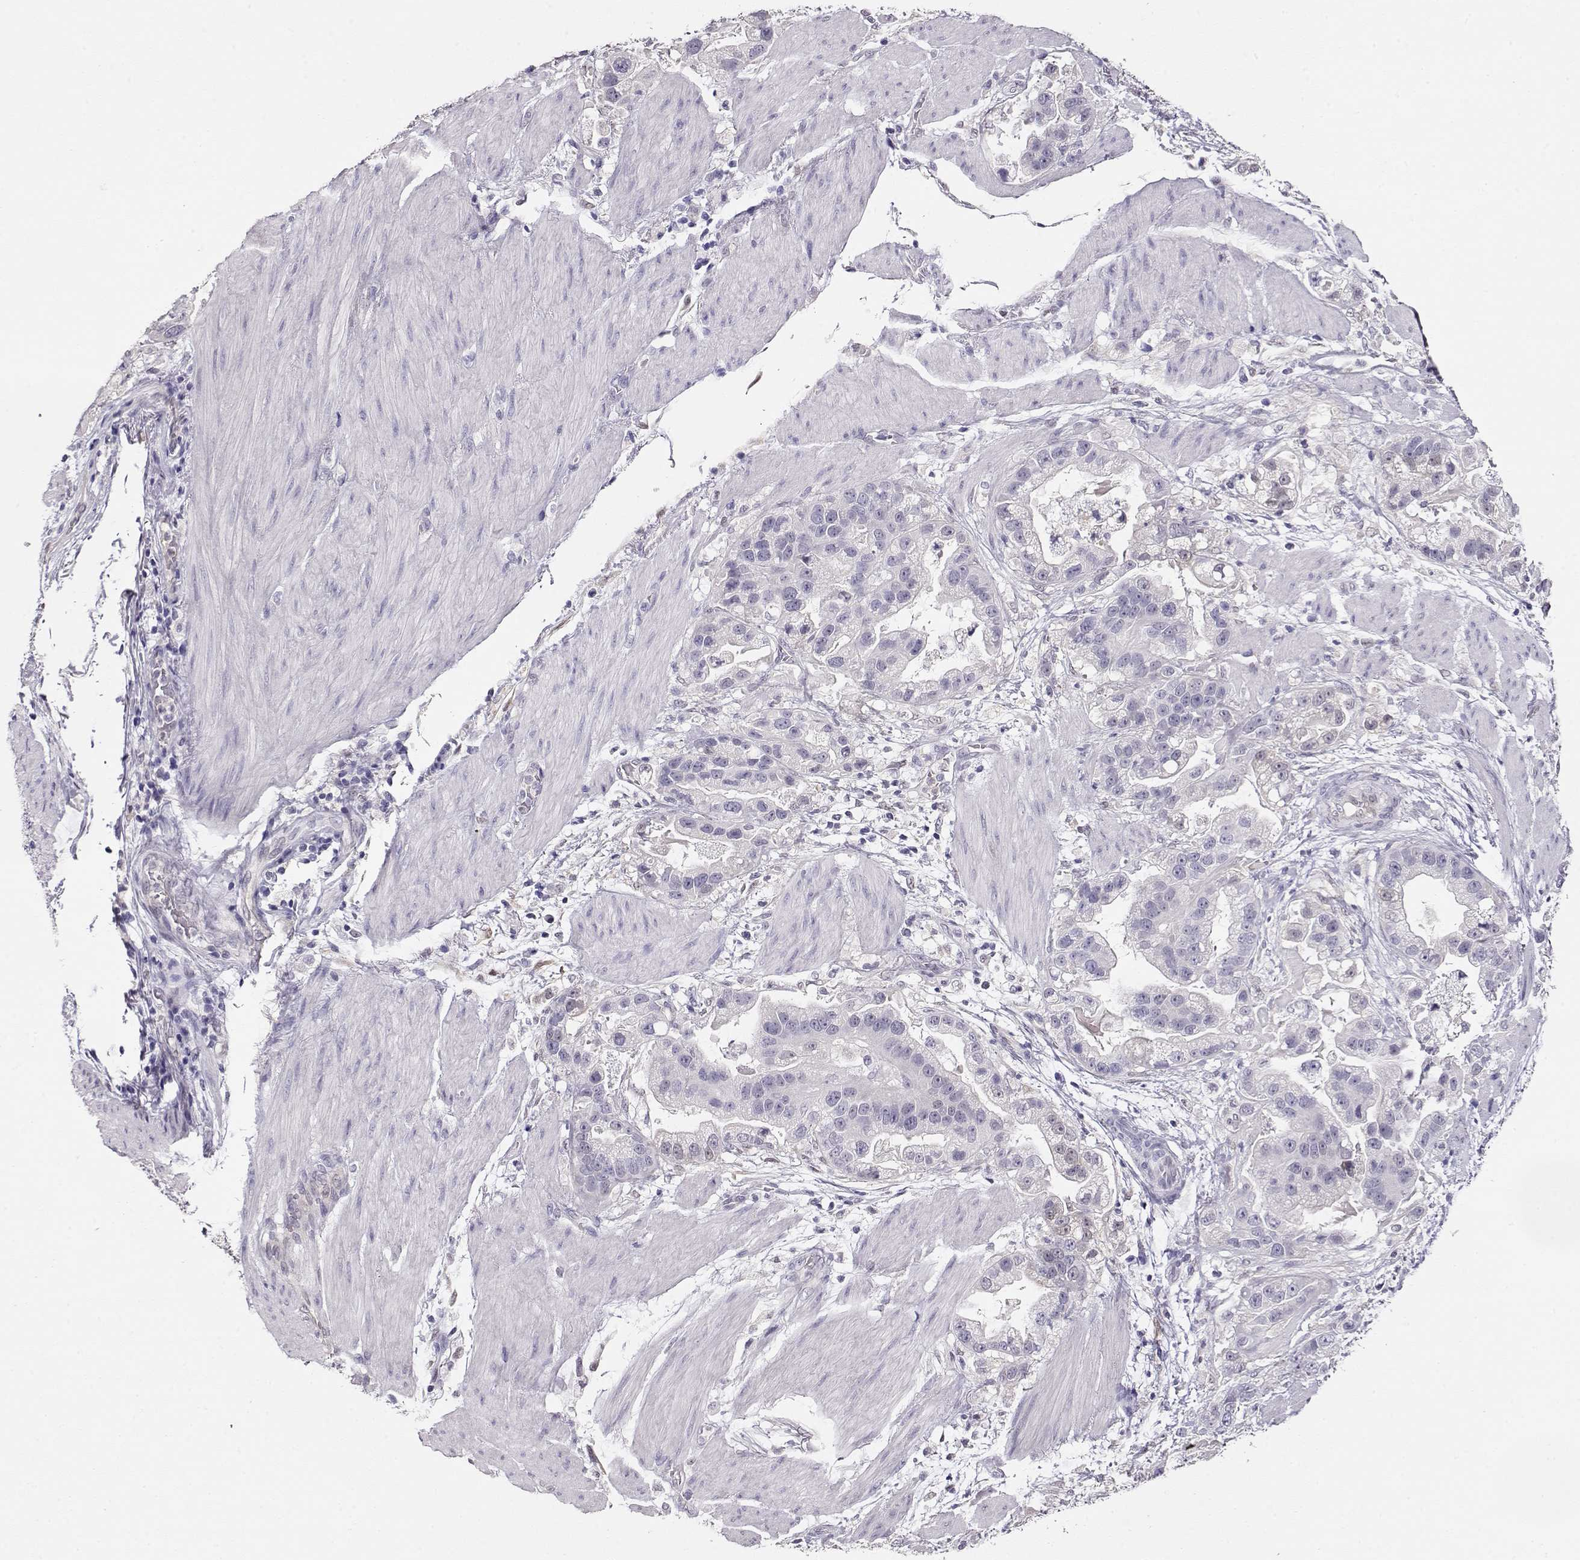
{"staining": {"intensity": "negative", "quantity": "none", "location": "none"}, "tissue": "stomach cancer", "cell_type": "Tumor cells", "image_type": "cancer", "snomed": [{"axis": "morphology", "description": "Adenocarcinoma, NOS"}, {"axis": "topography", "description": "Stomach"}], "caption": "High power microscopy photomicrograph of an immunohistochemistry (IHC) photomicrograph of stomach cancer (adenocarcinoma), revealing no significant staining in tumor cells.", "gene": "CCR8", "patient": {"sex": "male", "age": 59}}